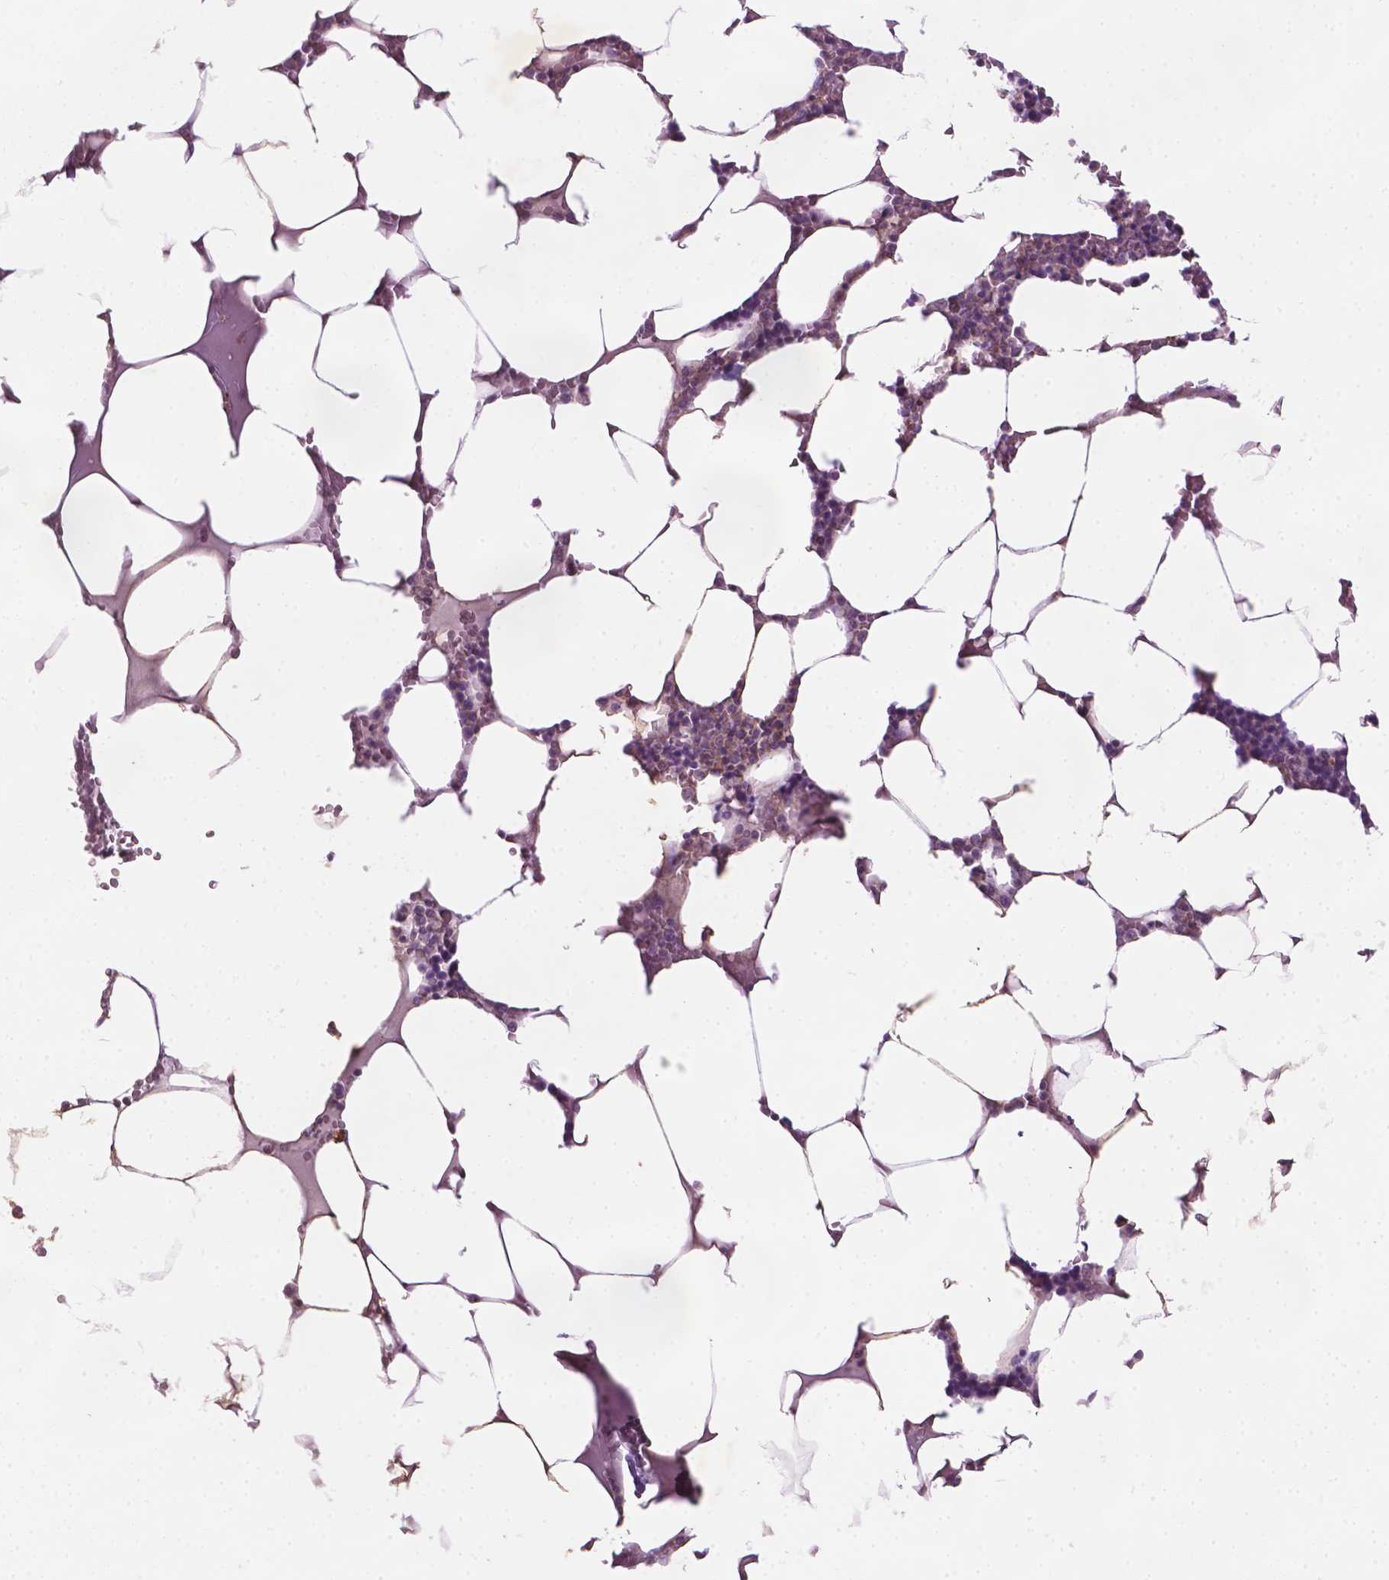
{"staining": {"intensity": "negative", "quantity": "none", "location": "none"}, "tissue": "bone marrow", "cell_type": "Hematopoietic cells", "image_type": "normal", "snomed": [{"axis": "morphology", "description": "Normal tissue, NOS"}, {"axis": "topography", "description": "Bone marrow"}], "caption": "Immunohistochemistry (IHC) of benign bone marrow reveals no positivity in hematopoietic cells.", "gene": "TCHP", "patient": {"sex": "female", "age": 52}}